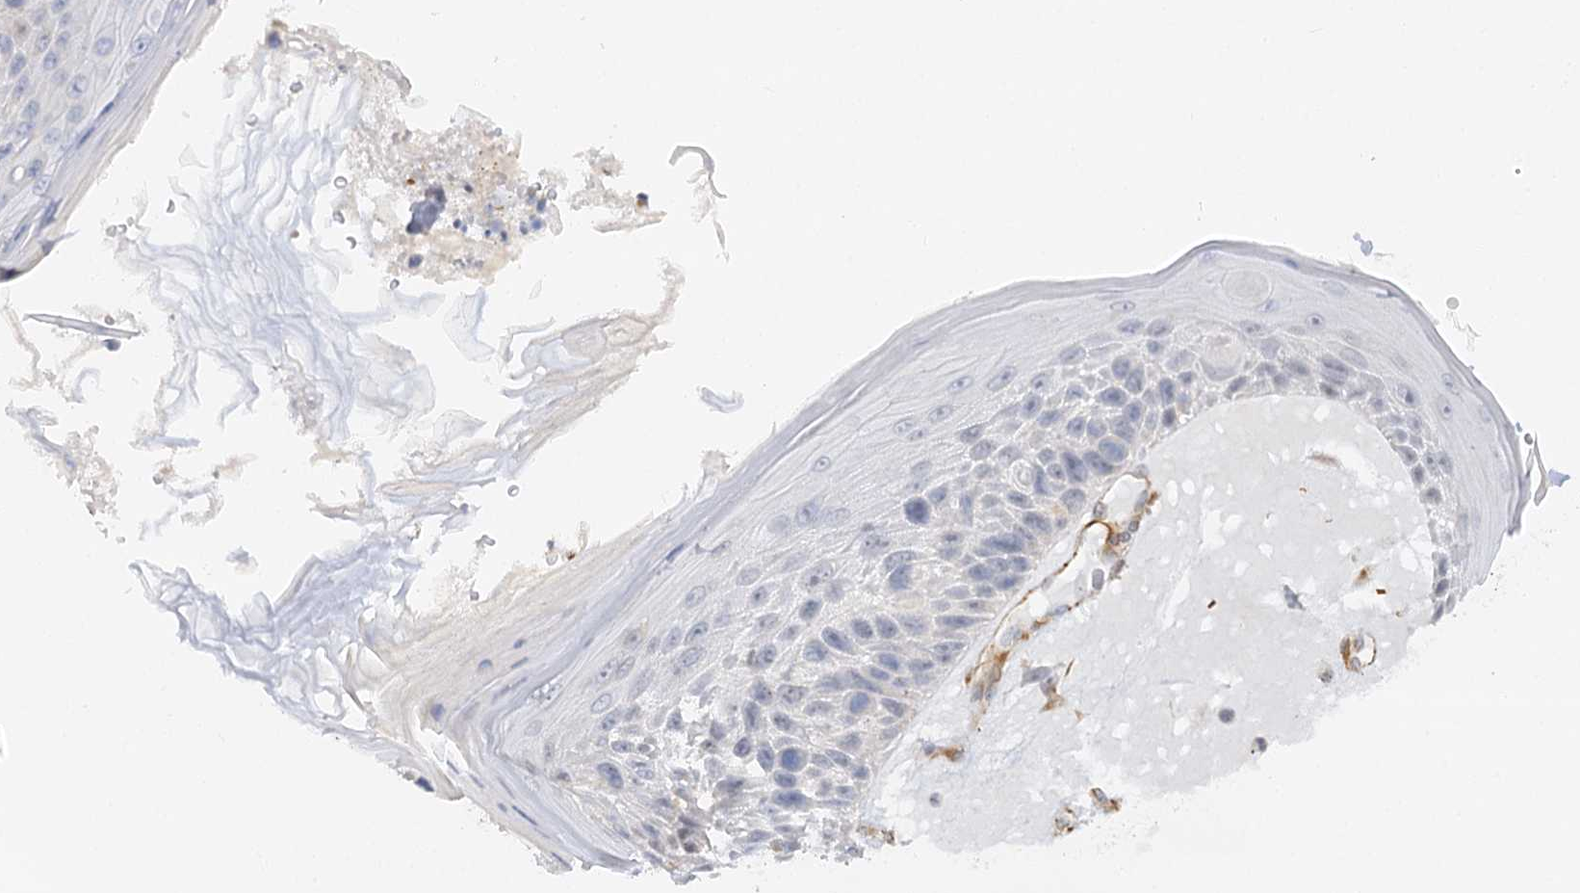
{"staining": {"intensity": "negative", "quantity": "none", "location": "none"}, "tissue": "skin cancer", "cell_type": "Tumor cells", "image_type": "cancer", "snomed": [{"axis": "morphology", "description": "Squamous cell carcinoma, NOS"}, {"axis": "topography", "description": "Skin"}], "caption": "There is no significant staining in tumor cells of skin cancer (squamous cell carcinoma).", "gene": "NELL2", "patient": {"sex": "female", "age": 88}}